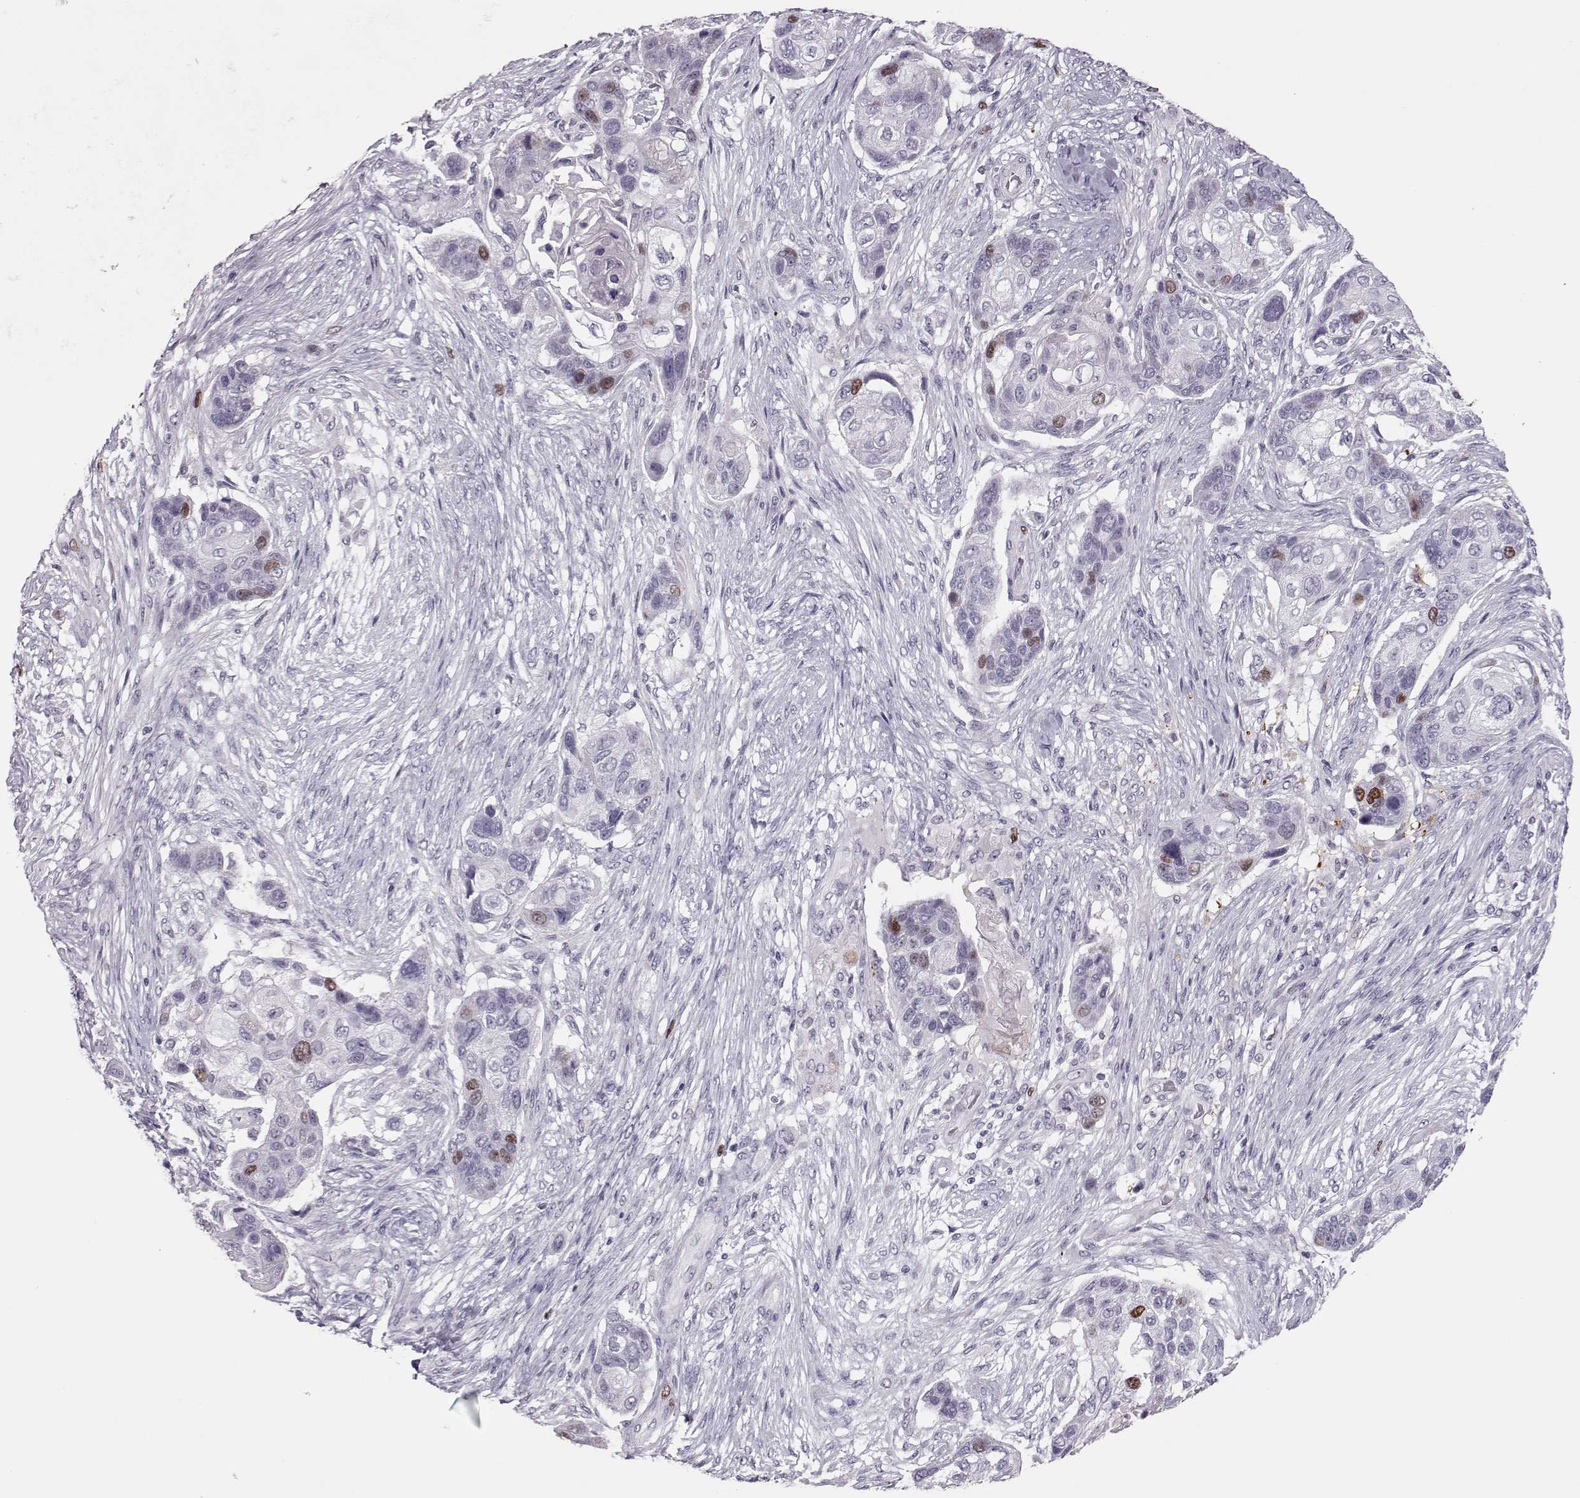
{"staining": {"intensity": "moderate", "quantity": "<25%", "location": "nuclear"}, "tissue": "lung cancer", "cell_type": "Tumor cells", "image_type": "cancer", "snomed": [{"axis": "morphology", "description": "Squamous cell carcinoma, NOS"}, {"axis": "topography", "description": "Lung"}], "caption": "Protein positivity by IHC displays moderate nuclear positivity in about <25% of tumor cells in lung squamous cell carcinoma.", "gene": "SGO1", "patient": {"sex": "male", "age": 69}}